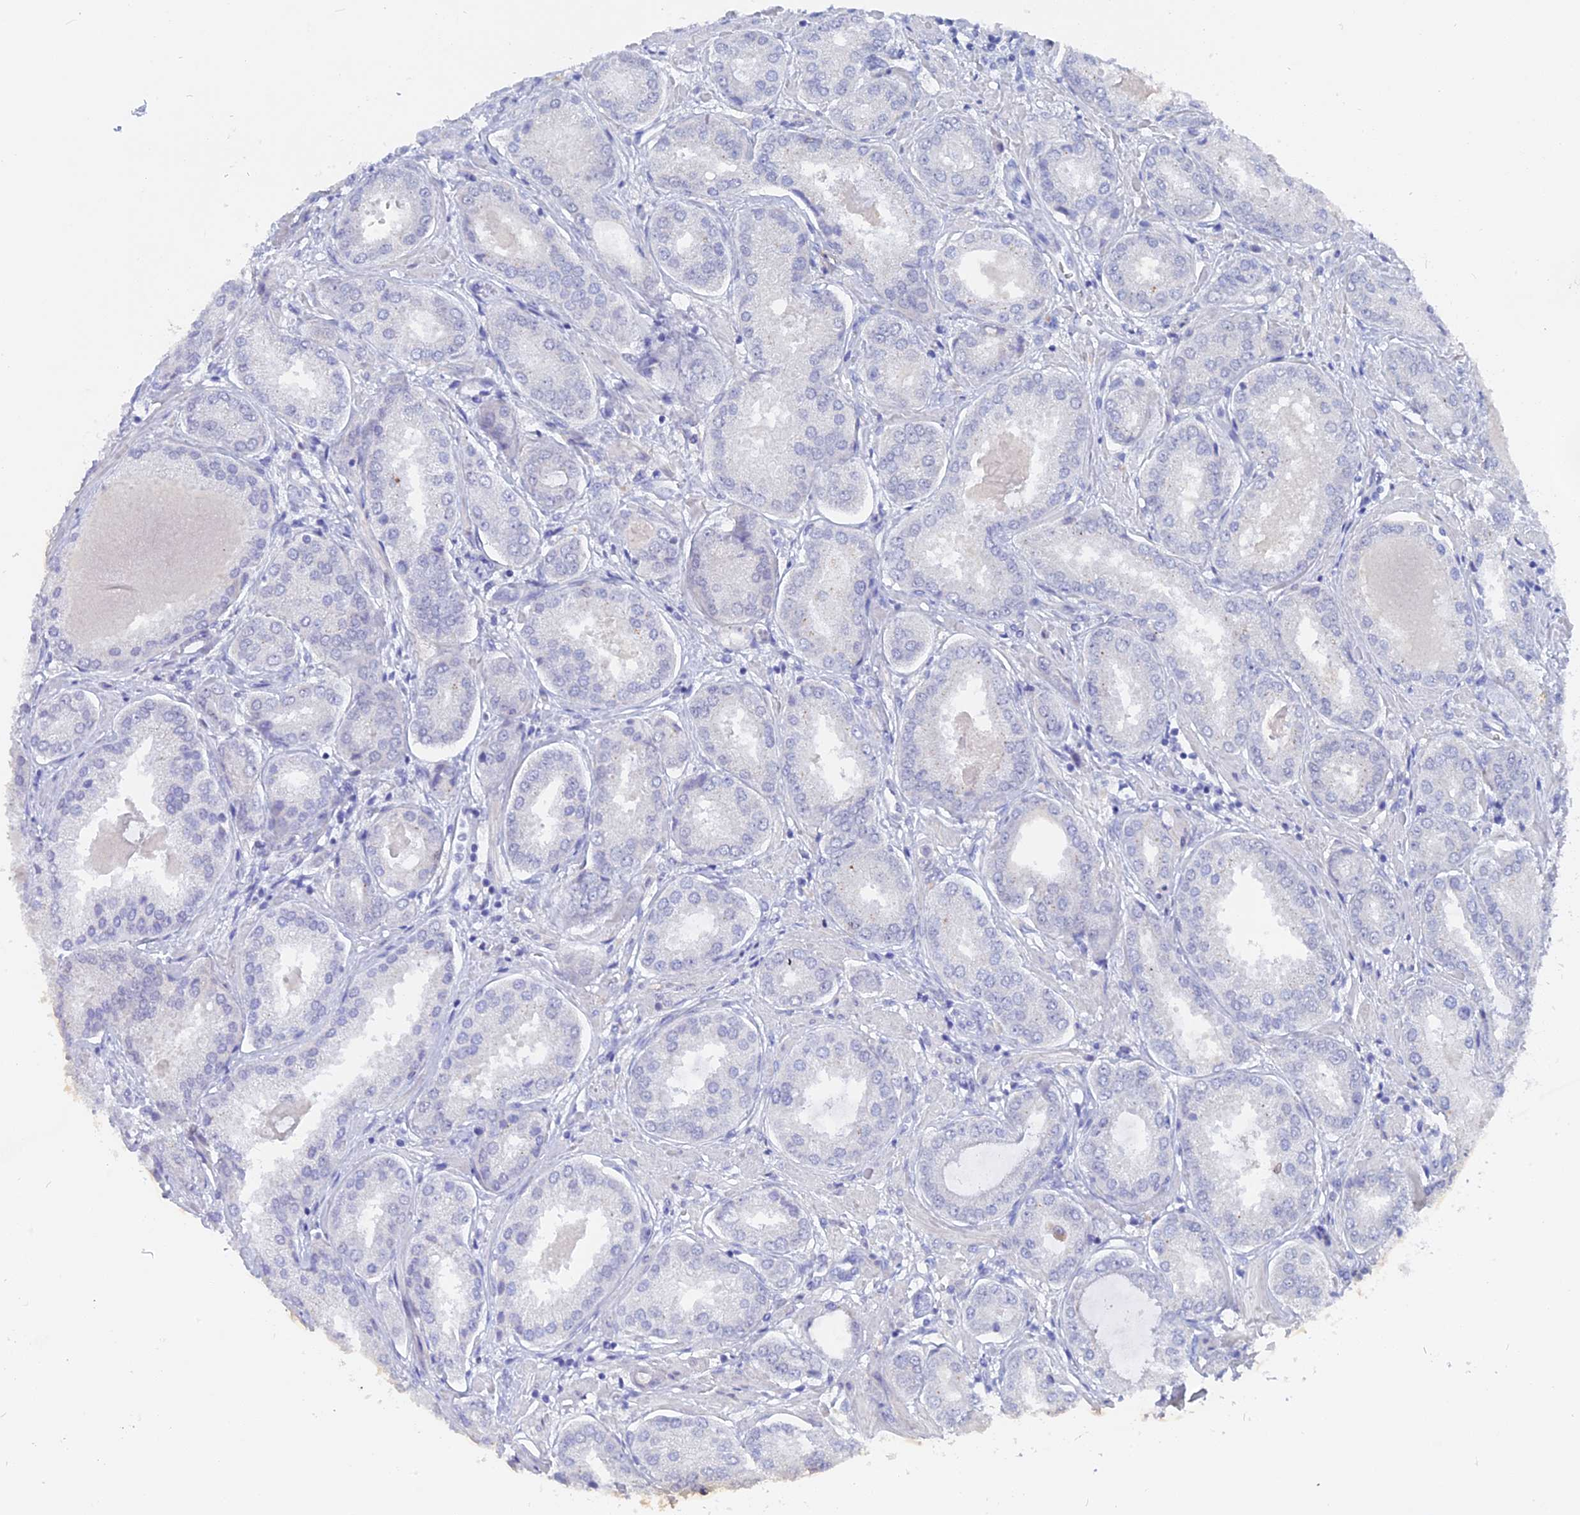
{"staining": {"intensity": "negative", "quantity": "none", "location": "none"}, "tissue": "prostate cancer", "cell_type": "Tumor cells", "image_type": "cancer", "snomed": [{"axis": "morphology", "description": "Adenocarcinoma, Low grade"}, {"axis": "topography", "description": "Prostate"}], "caption": "This micrograph is of adenocarcinoma (low-grade) (prostate) stained with immunohistochemistry (IHC) to label a protein in brown with the nuclei are counter-stained blue. There is no expression in tumor cells.", "gene": "DACT3", "patient": {"sex": "male", "age": 68}}